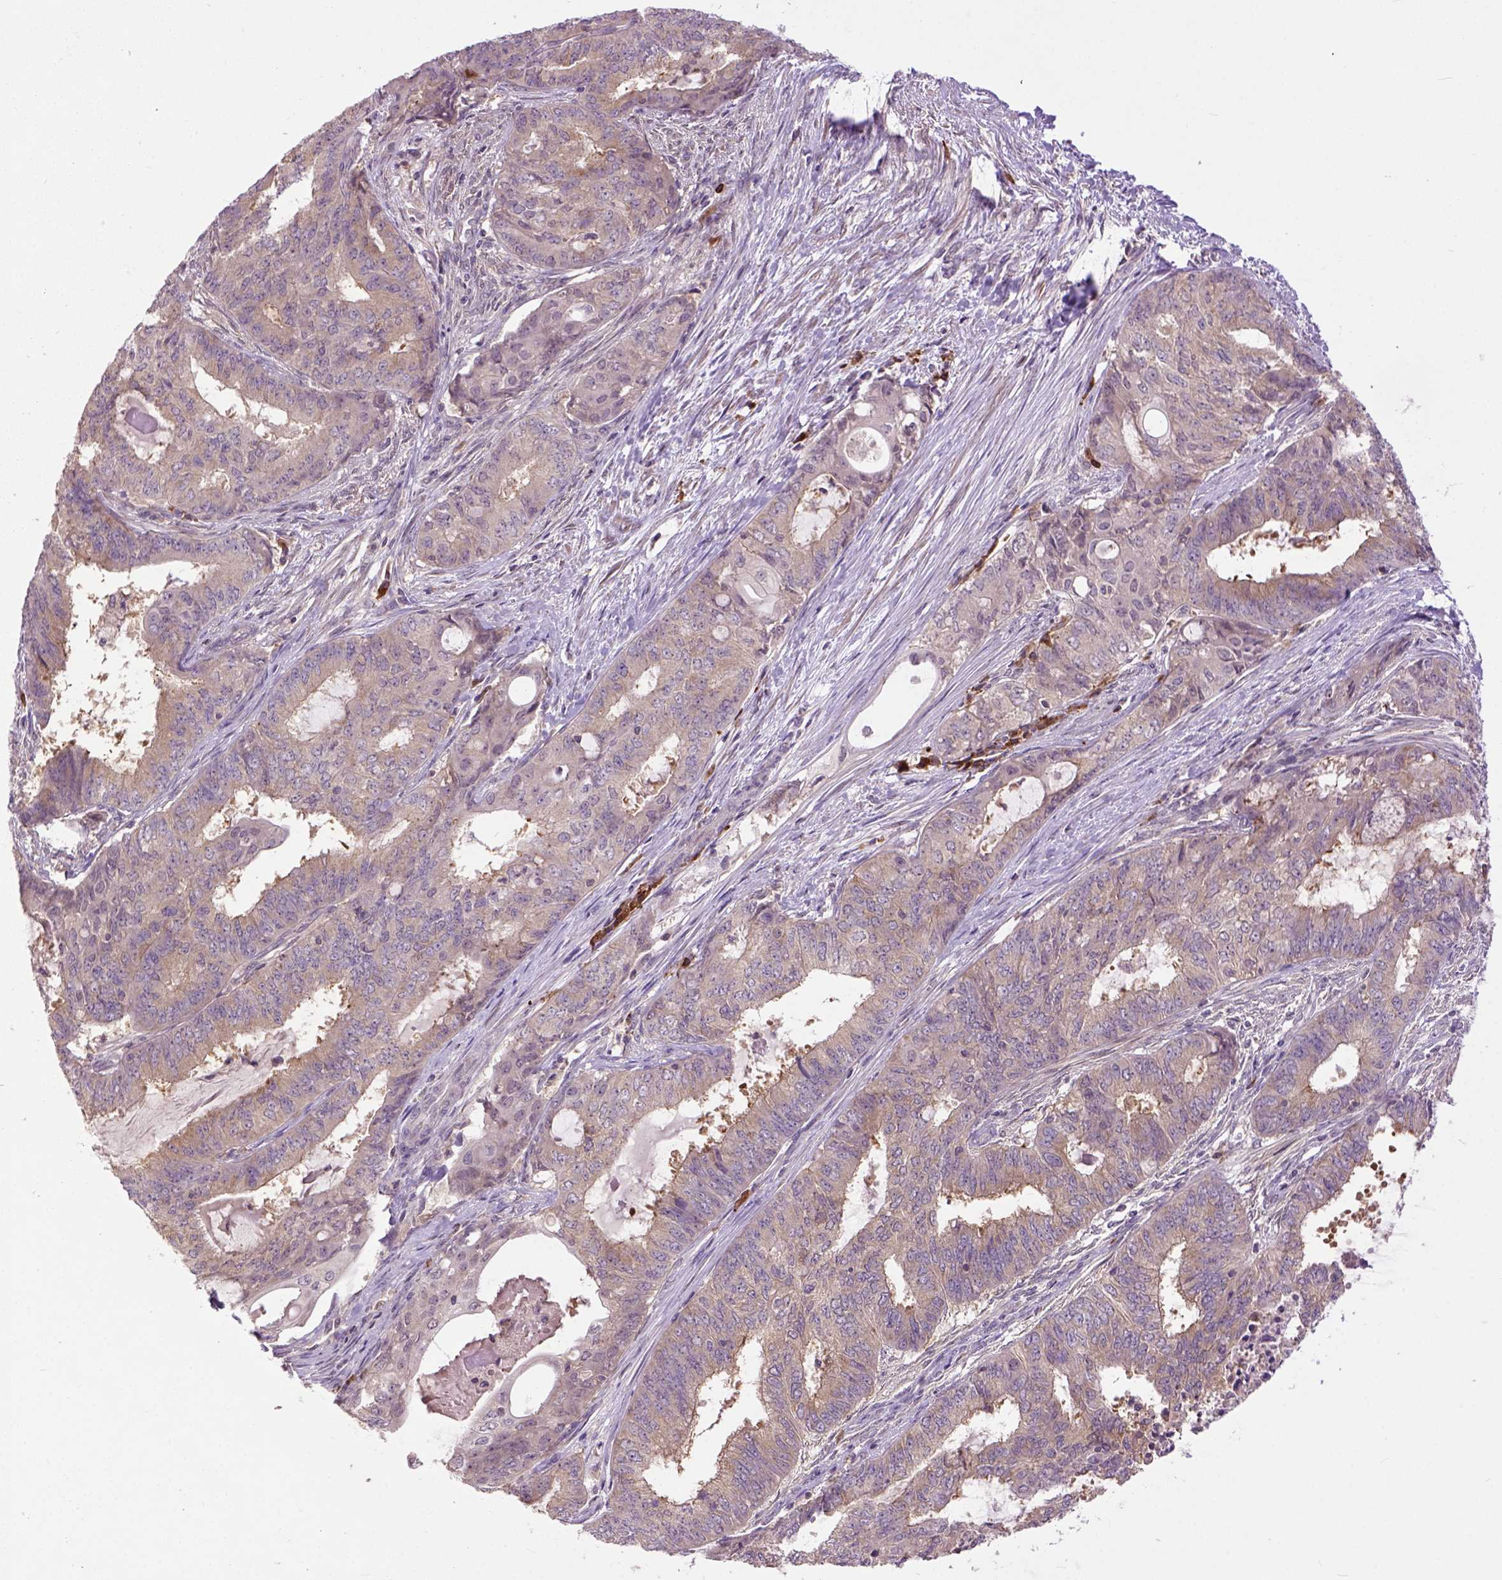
{"staining": {"intensity": "moderate", "quantity": ">75%", "location": "cytoplasmic/membranous"}, "tissue": "endometrial cancer", "cell_type": "Tumor cells", "image_type": "cancer", "snomed": [{"axis": "morphology", "description": "Adenocarcinoma, NOS"}, {"axis": "topography", "description": "Endometrium"}], "caption": "Tumor cells reveal medium levels of moderate cytoplasmic/membranous positivity in approximately >75% of cells in human endometrial cancer.", "gene": "CPNE1", "patient": {"sex": "female", "age": 62}}